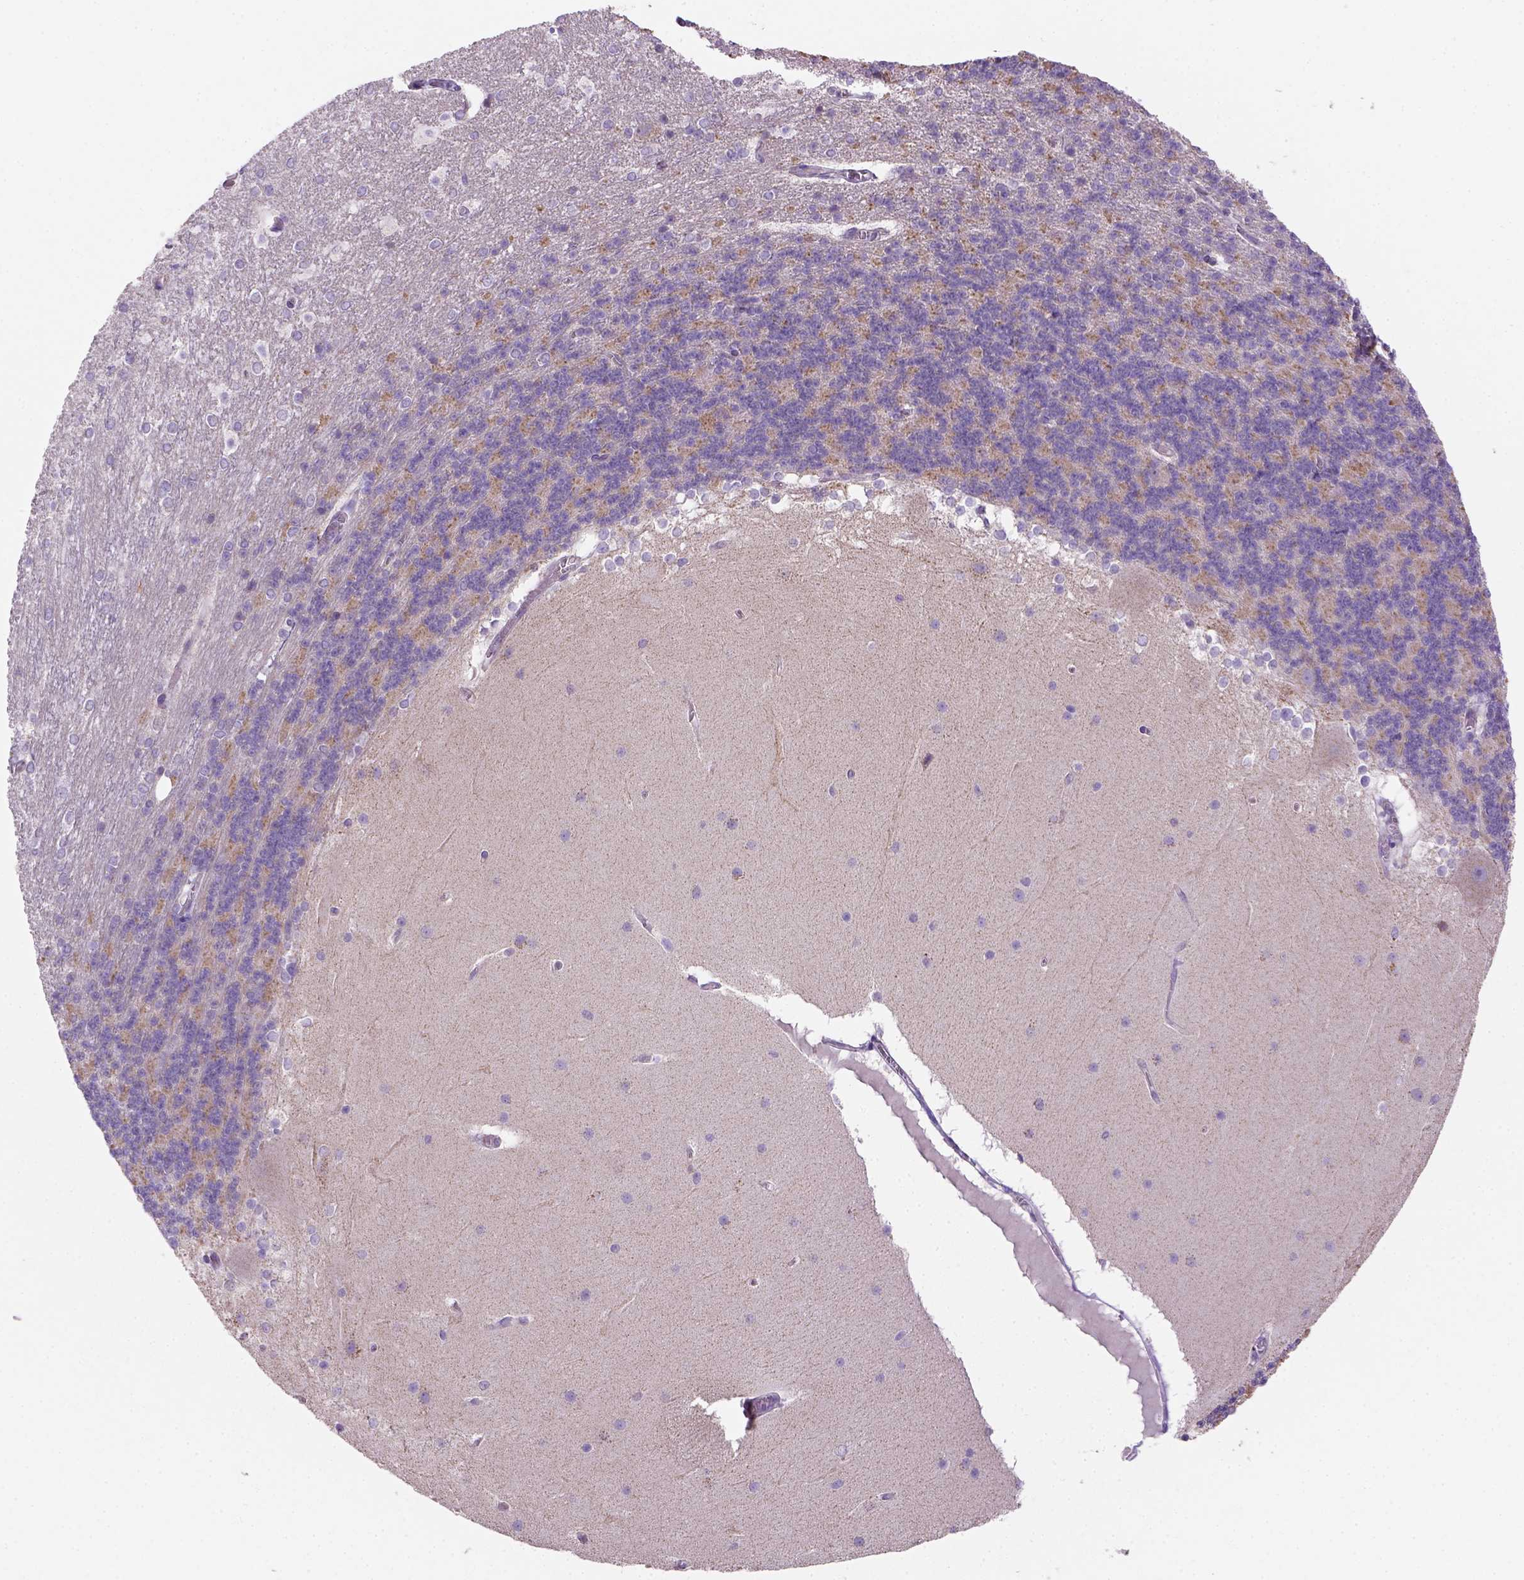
{"staining": {"intensity": "negative", "quantity": "none", "location": "none"}, "tissue": "cerebellum", "cell_type": "Cells in granular layer", "image_type": "normal", "snomed": [{"axis": "morphology", "description": "Normal tissue, NOS"}, {"axis": "topography", "description": "Cerebellum"}], "caption": "DAB (3,3'-diaminobenzidine) immunohistochemical staining of normal human cerebellum exhibits no significant expression in cells in granular layer. The staining was performed using DAB to visualize the protein expression in brown, while the nuclei were stained in blue with hematoxylin (Magnification: 20x).", "gene": "HTRA1", "patient": {"sex": "female", "age": 19}}